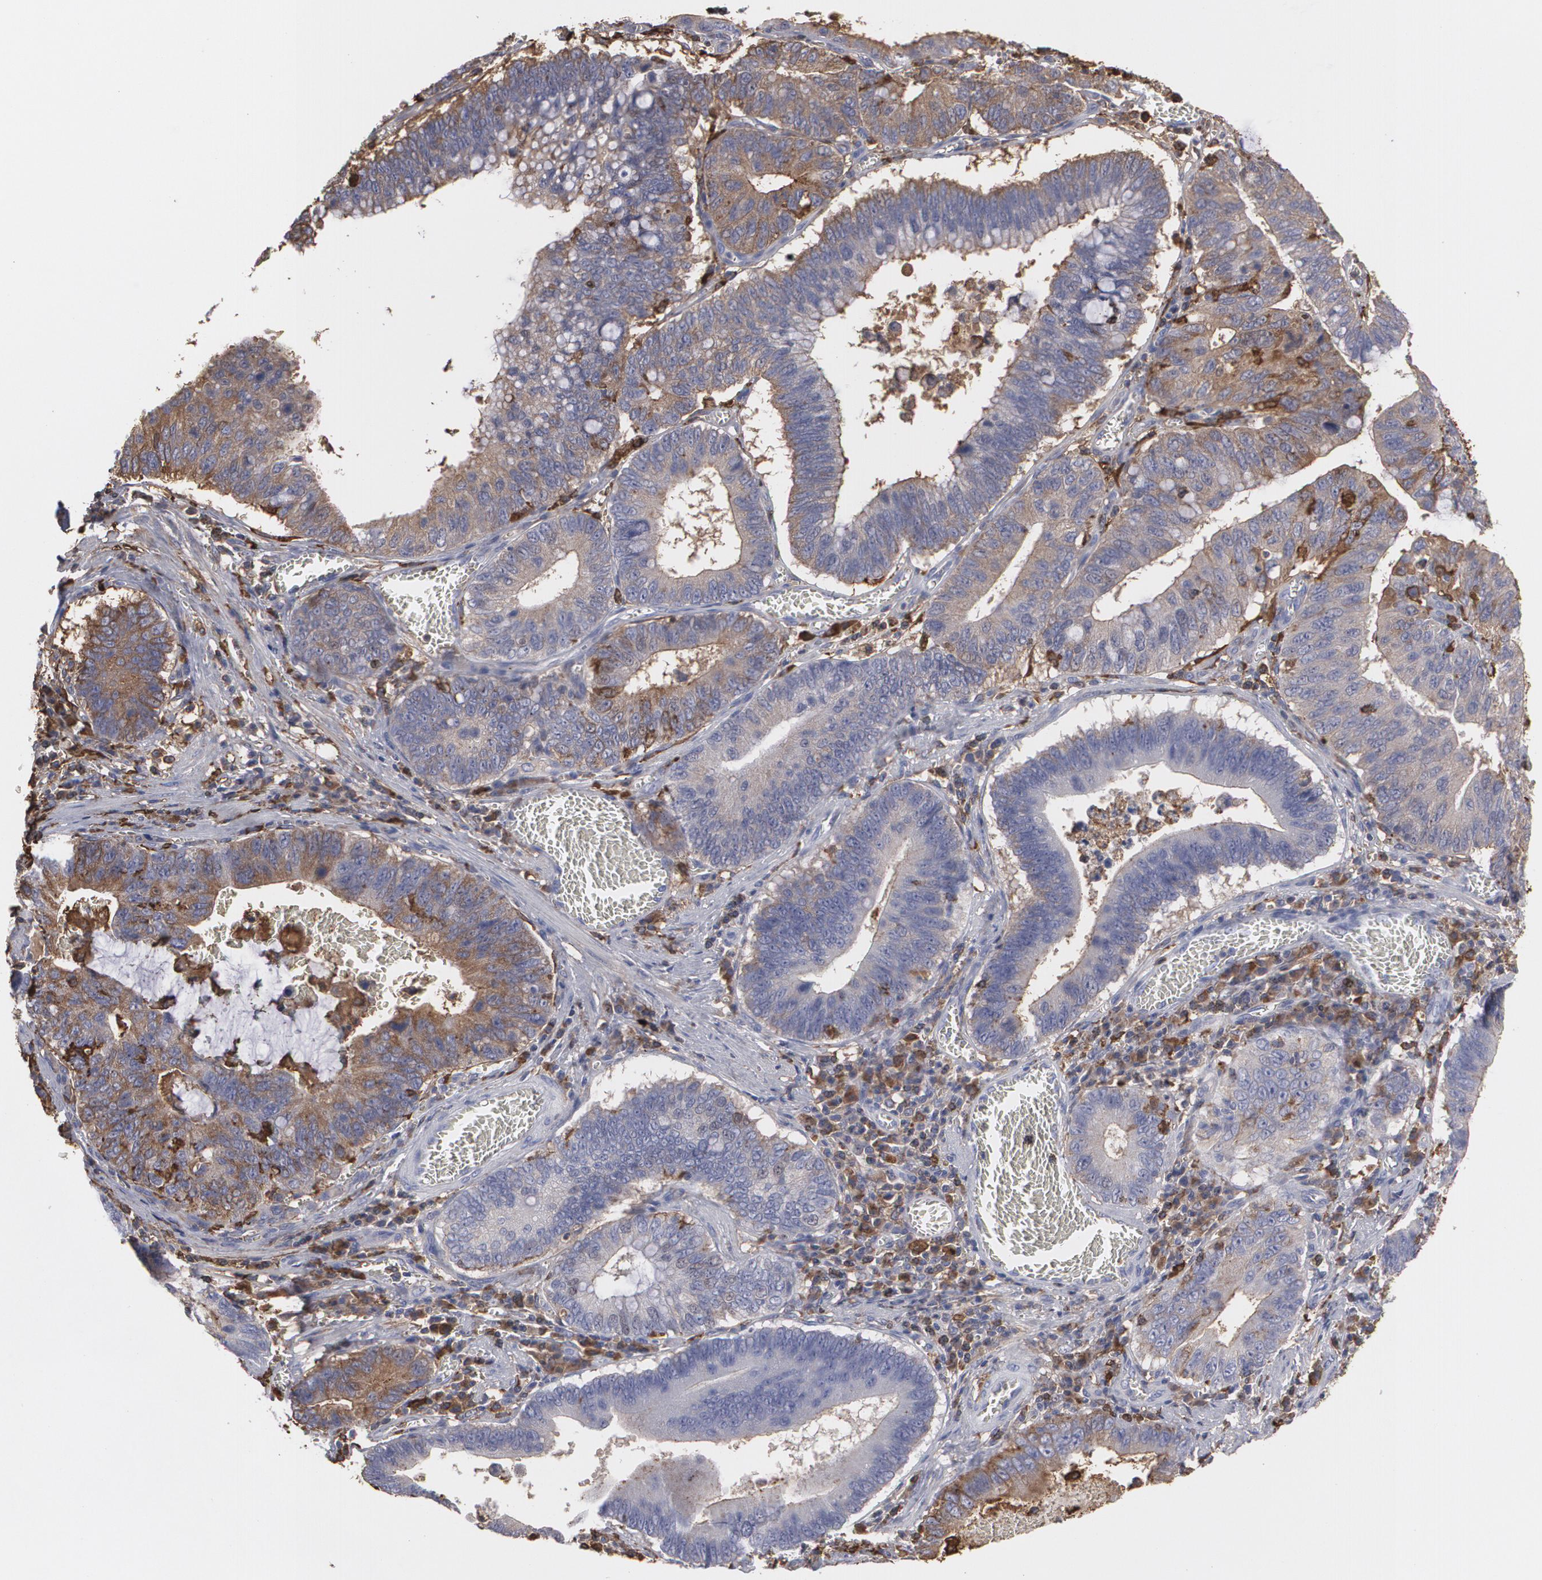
{"staining": {"intensity": "weak", "quantity": "25%-75%", "location": "cytoplasmic/membranous"}, "tissue": "stomach cancer", "cell_type": "Tumor cells", "image_type": "cancer", "snomed": [{"axis": "morphology", "description": "Adenocarcinoma, NOS"}, {"axis": "topography", "description": "Stomach"}, {"axis": "topography", "description": "Gastric cardia"}], "caption": "A low amount of weak cytoplasmic/membranous expression is seen in about 25%-75% of tumor cells in adenocarcinoma (stomach) tissue.", "gene": "ODC1", "patient": {"sex": "male", "age": 59}}